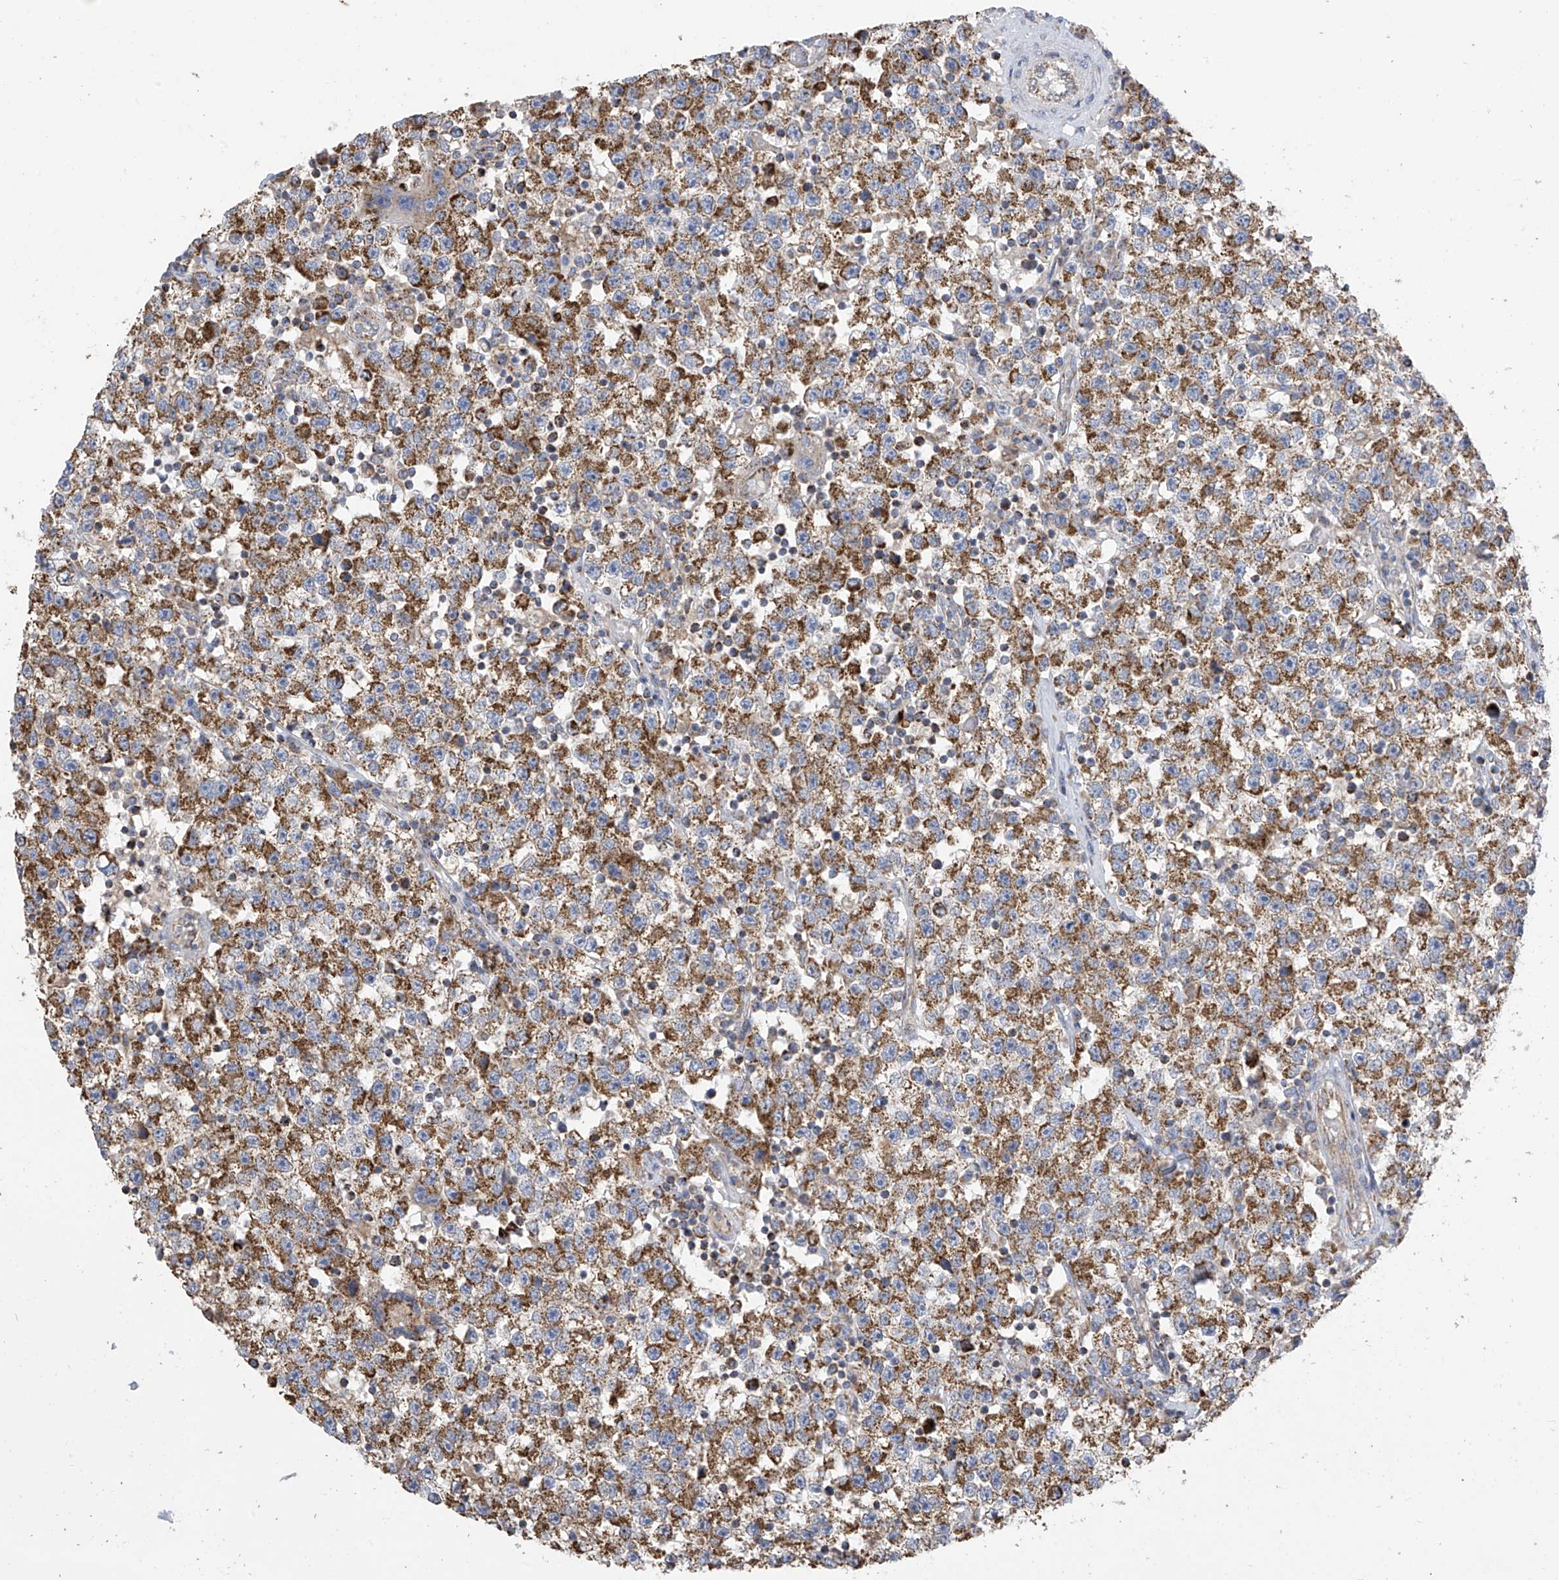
{"staining": {"intensity": "strong", "quantity": ">75%", "location": "cytoplasmic/membranous"}, "tissue": "testis cancer", "cell_type": "Tumor cells", "image_type": "cancer", "snomed": [{"axis": "morphology", "description": "Seminoma, NOS"}, {"axis": "topography", "description": "Testis"}], "caption": "Strong cytoplasmic/membranous expression for a protein is present in approximately >75% of tumor cells of testis seminoma using immunohistochemistry (IHC).", "gene": "PNPT1", "patient": {"sex": "male", "age": 22}}